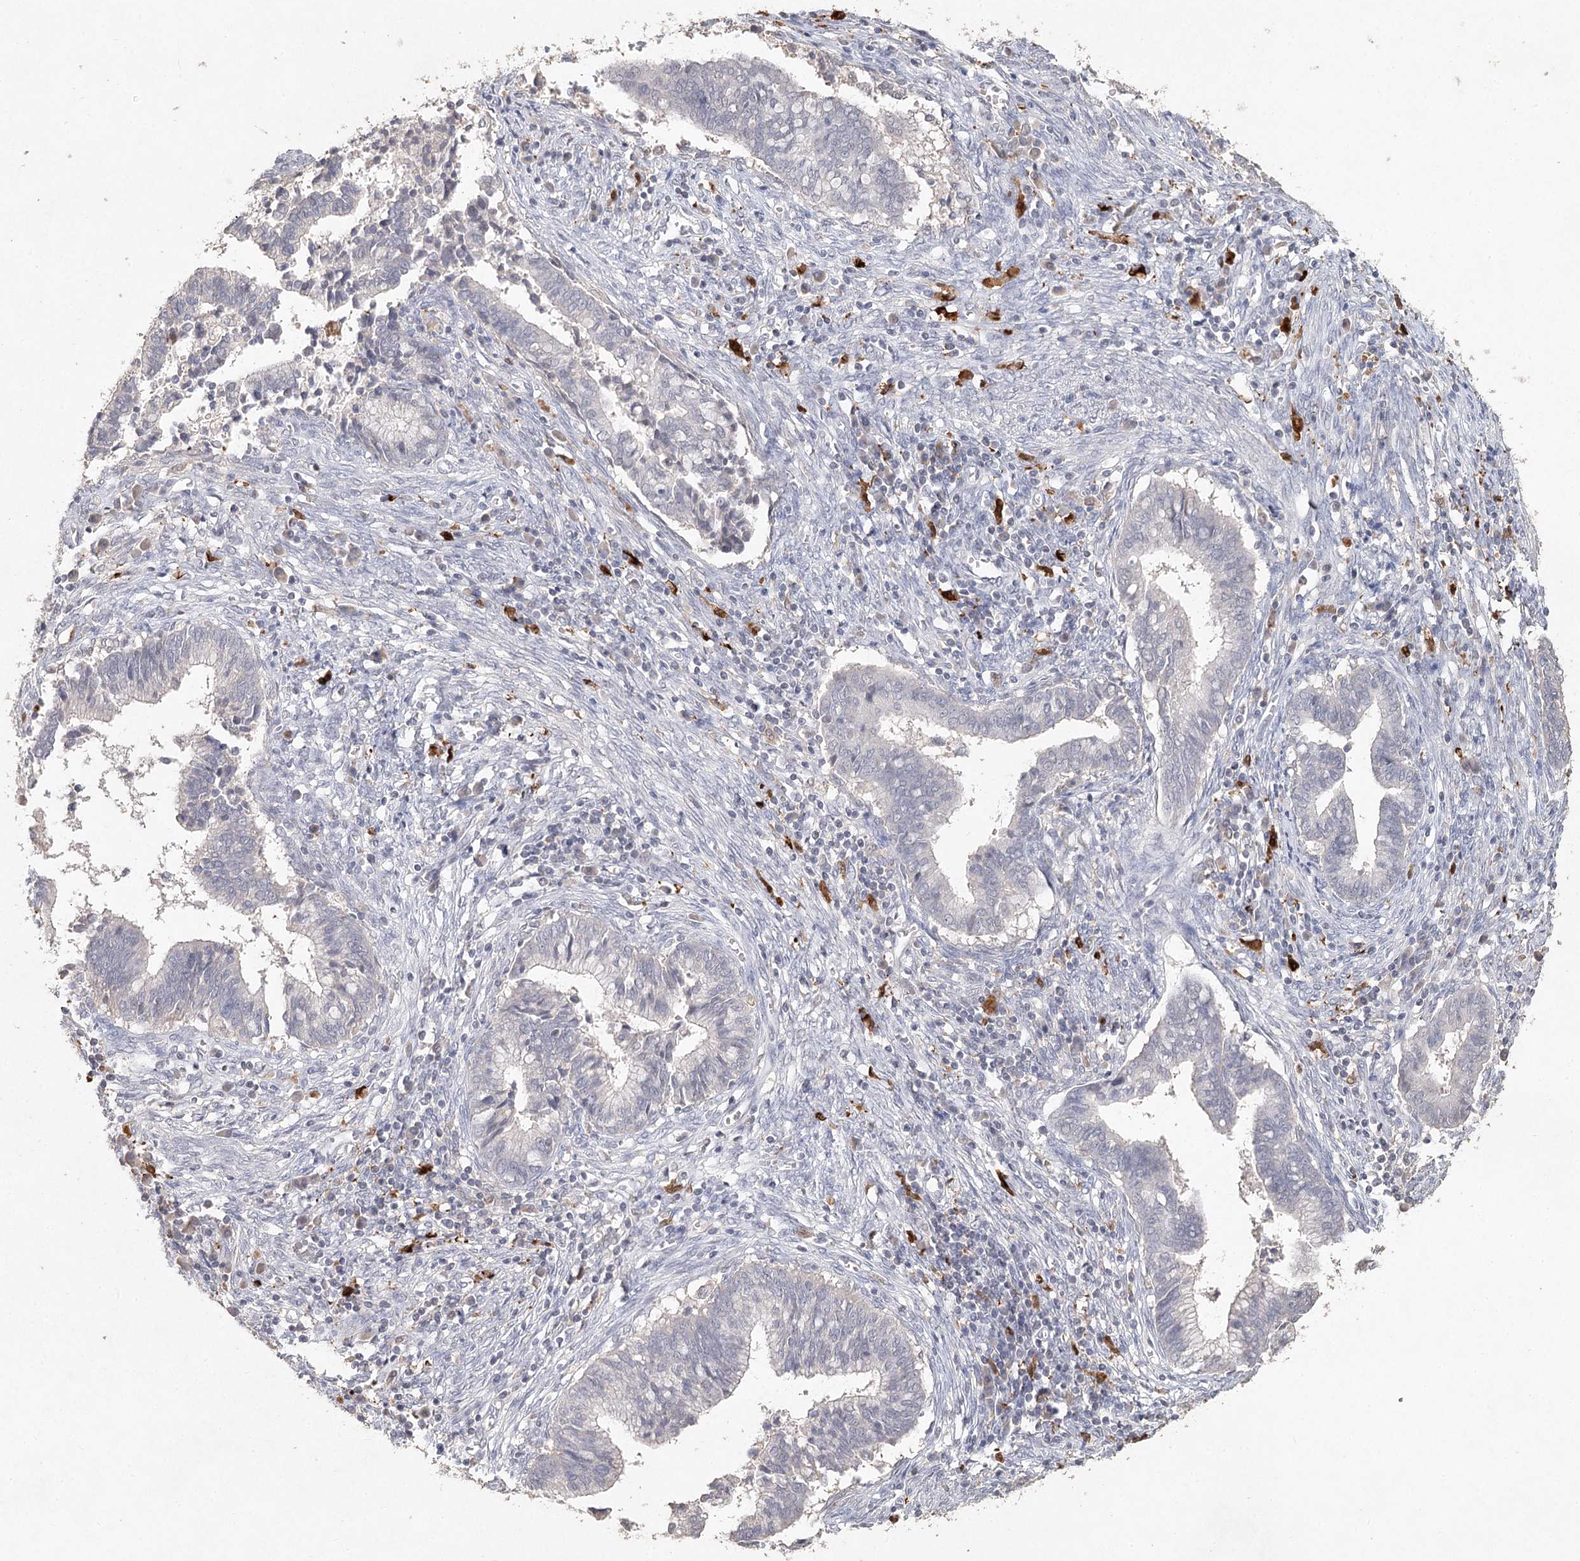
{"staining": {"intensity": "negative", "quantity": "none", "location": "none"}, "tissue": "cervical cancer", "cell_type": "Tumor cells", "image_type": "cancer", "snomed": [{"axis": "morphology", "description": "Adenocarcinoma, NOS"}, {"axis": "topography", "description": "Cervix"}], "caption": "An image of cervical cancer stained for a protein displays no brown staining in tumor cells. (DAB immunohistochemistry with hematoxylin counter stain).", "gene": "ARSI", "patient": {"sex": "female", "age": 44}}